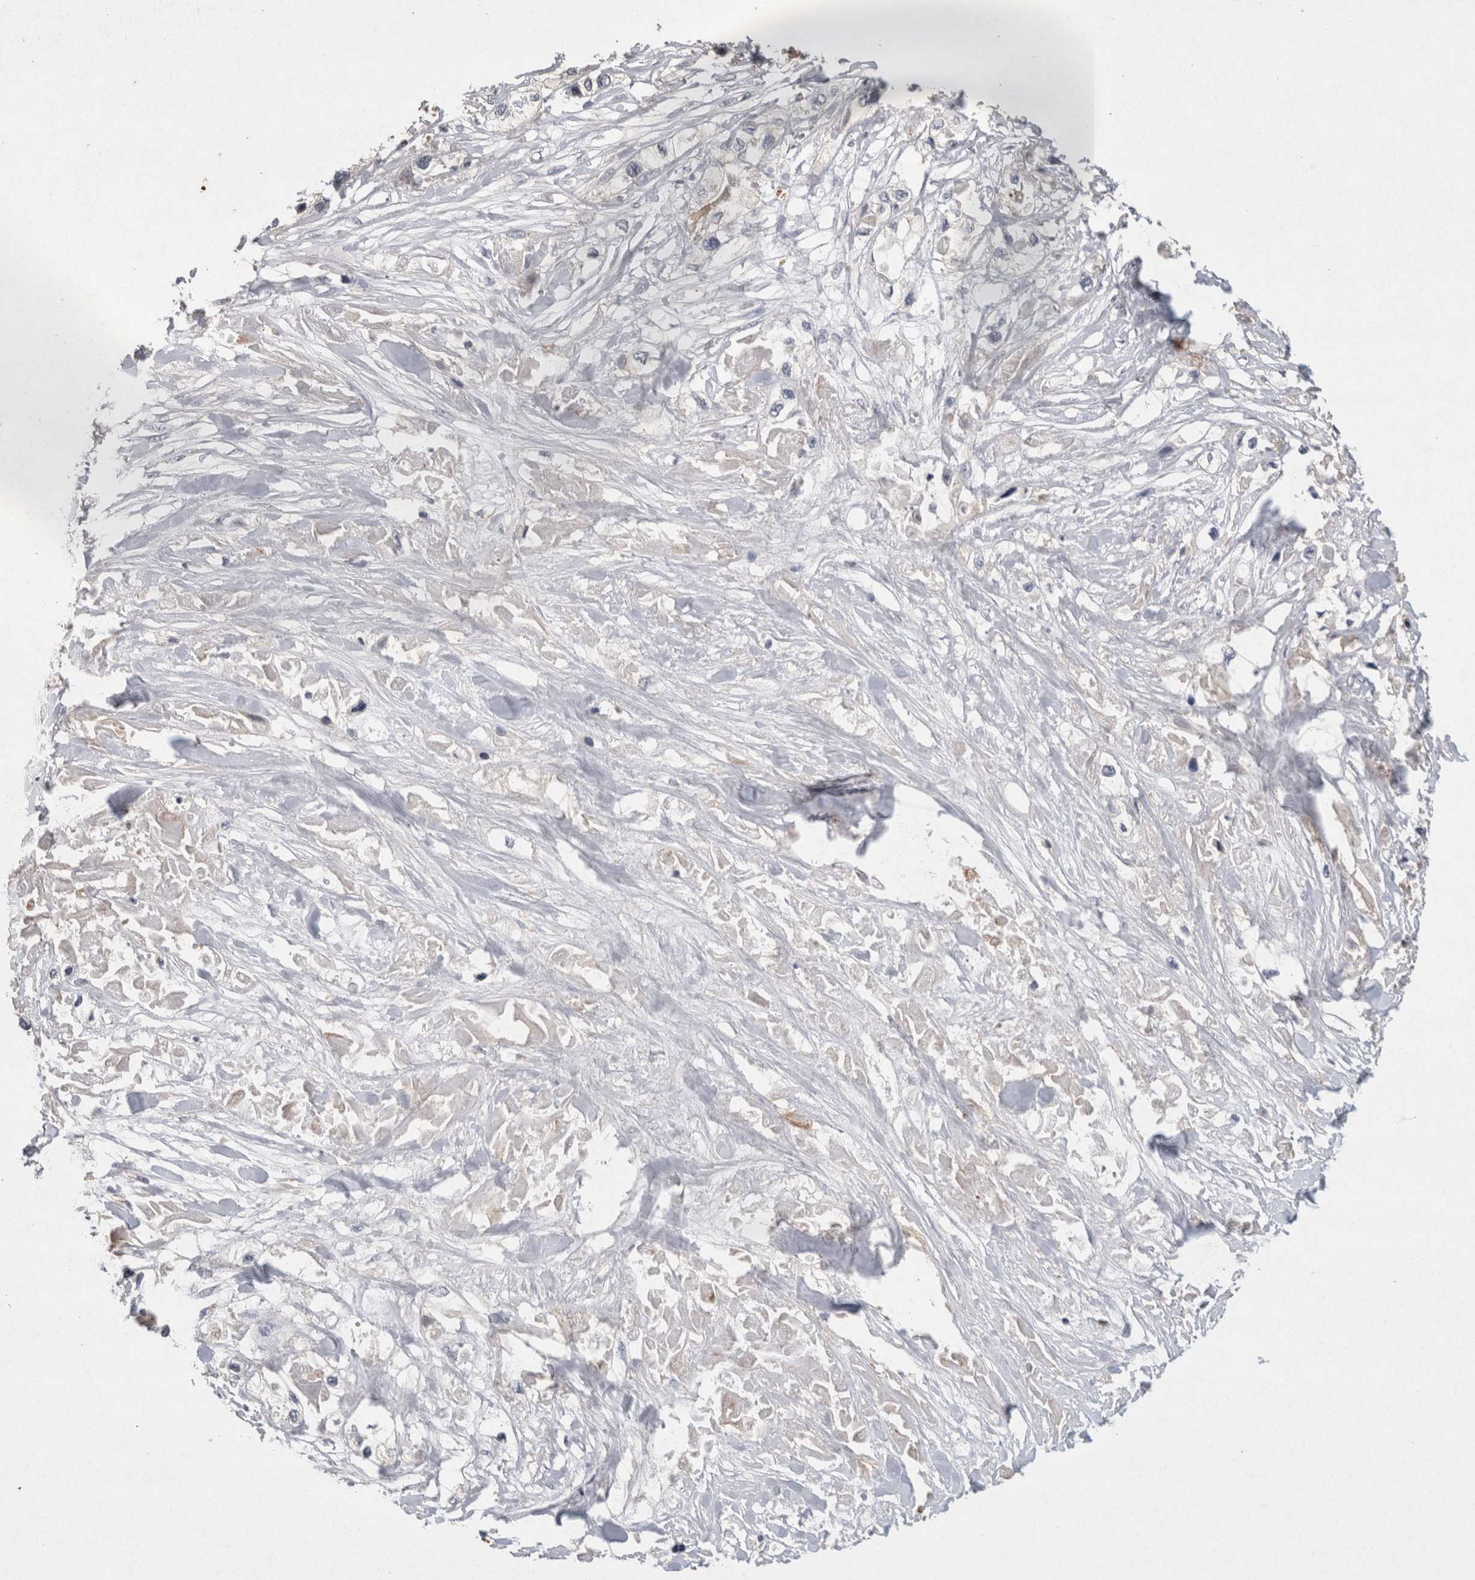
{"staining": {"intensity": "negative", "quantity": "none", "location": "none"}, "tissue": "pancreatic cancer", "cell_type": "Tumor cells", "image_type": "cancer", "snomed": [{"axis": "morphology", "description": "Adenocarcinoma, NOS"}, {"axis": "topography", "description": "Pancreas"}], "caption": "This is an immunohistochemistry micrograph of adenocarcinoma (pancreatic). There is no staining in tumor cells.", "gene": "CNTFR", "patient": {"sex": "female", "age": 70}}